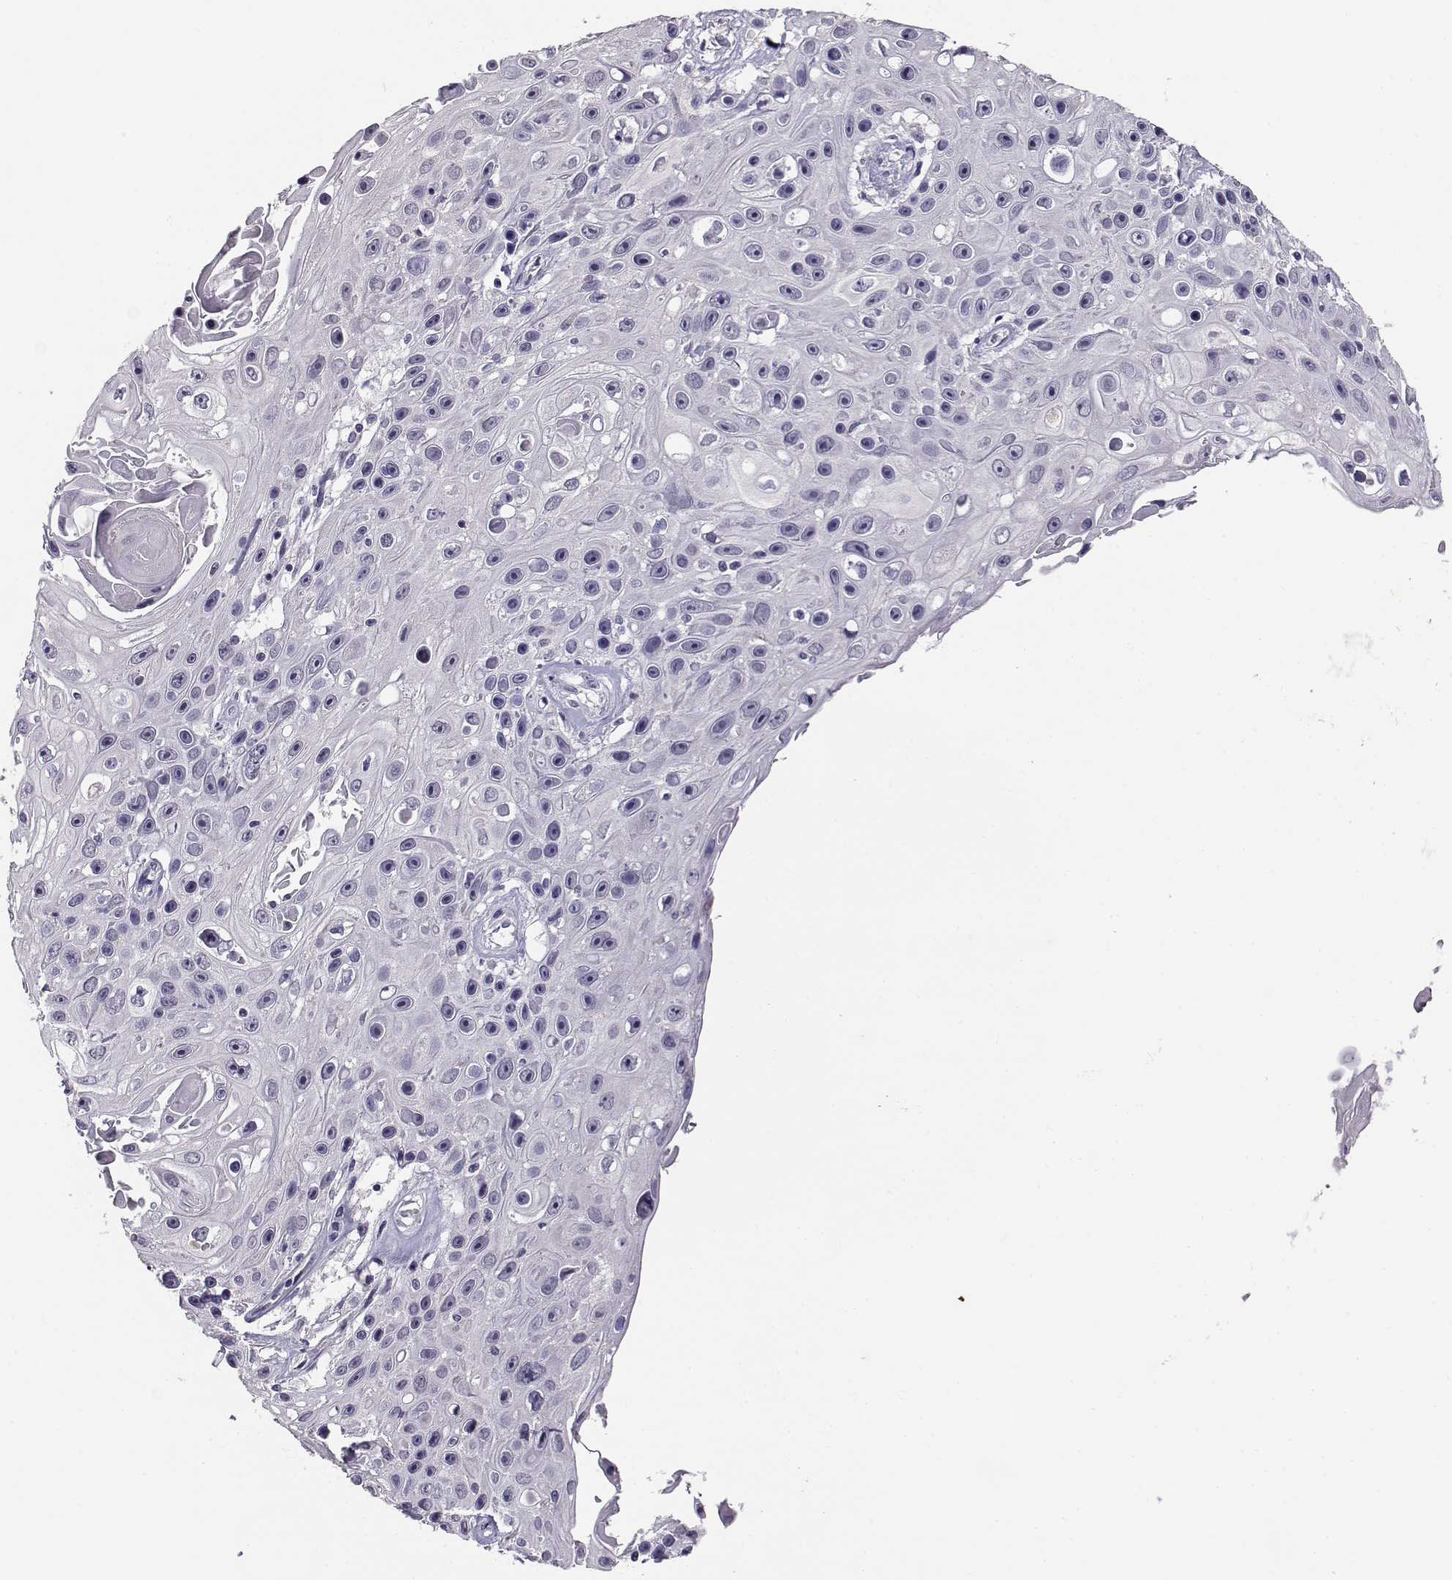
{"staining": {"intensity": "negative", "quantity": "none", "location": "none"}, "tissue": "skin cancer", "cell_type": "Tumor cells", "image_type": "cancer", "snomed": [{"axis": "morphology", "description": "Squamous cell carcinoma, NOS"}, {"axis": "topography", "description": "Skin"}], "caption": "Photomicrograph shows no significant protein expression in tumor cells of skin cancer. (Brightfield microscopy of DAB immunohistochemistry at high magnification).", "gene": "RHOXF2", "patient": {"sex": "male", "age": 82}}